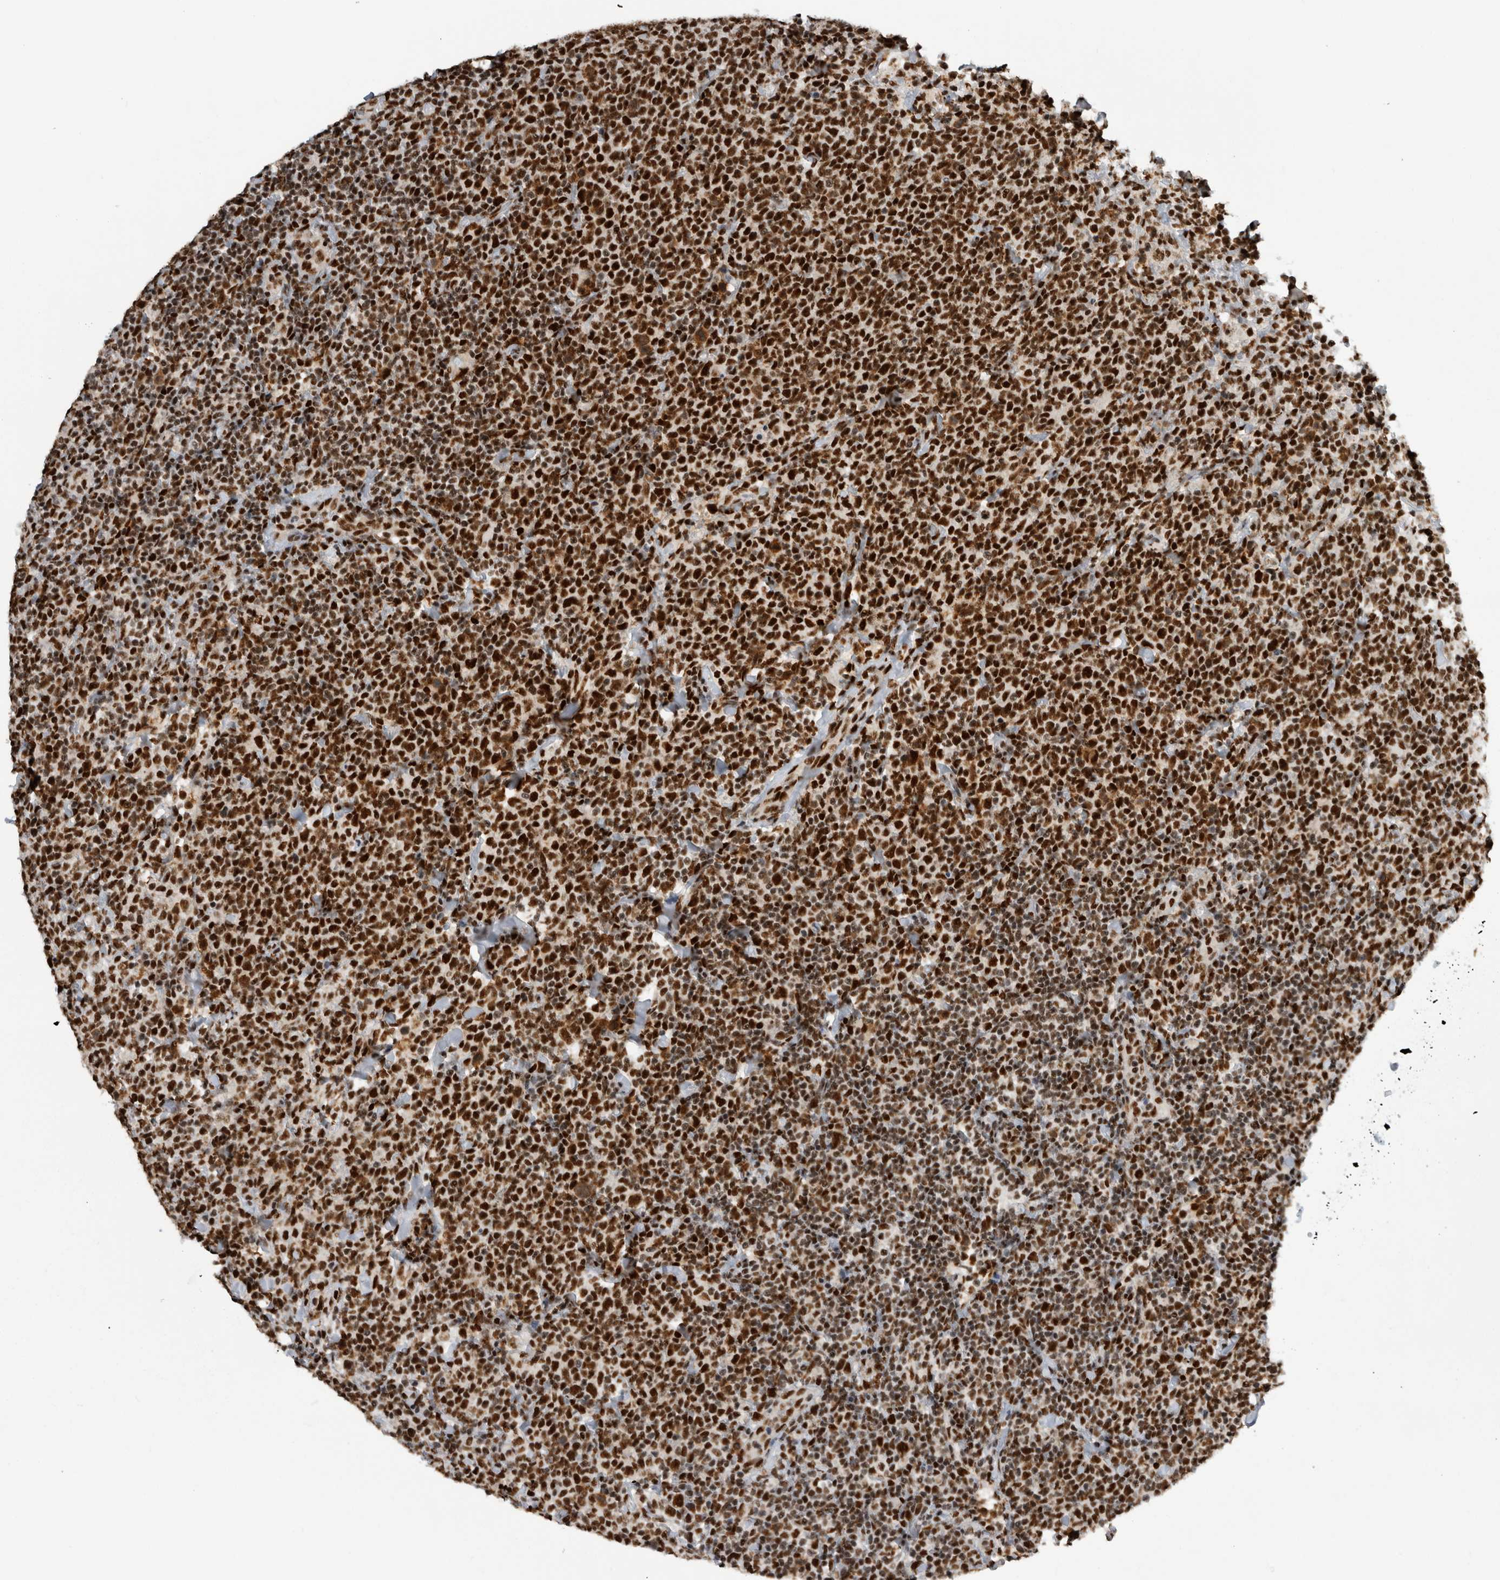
{"staining": {"intensity": "strong", "quantity": ">75%", "location": "nuclear"}, "tissue": "lymphoma", "cell_type": "Tumor cells", "image_type": "cancer", "snomed": [{"axis": "morphology", "description": "Malignant lymphoma, non-Hodgkin's type, High grade"}, {"axis": "topography", "description": "Lymph node"}], "caption": "A histopathology image of human high-grade malignant lymphoma, non-Hodgkin's type stained for a protein displays strong nuclear brown staining in tumor cells.", "gene": "ZSCAN2", "patient": {"sex": "male", "age": 61}}